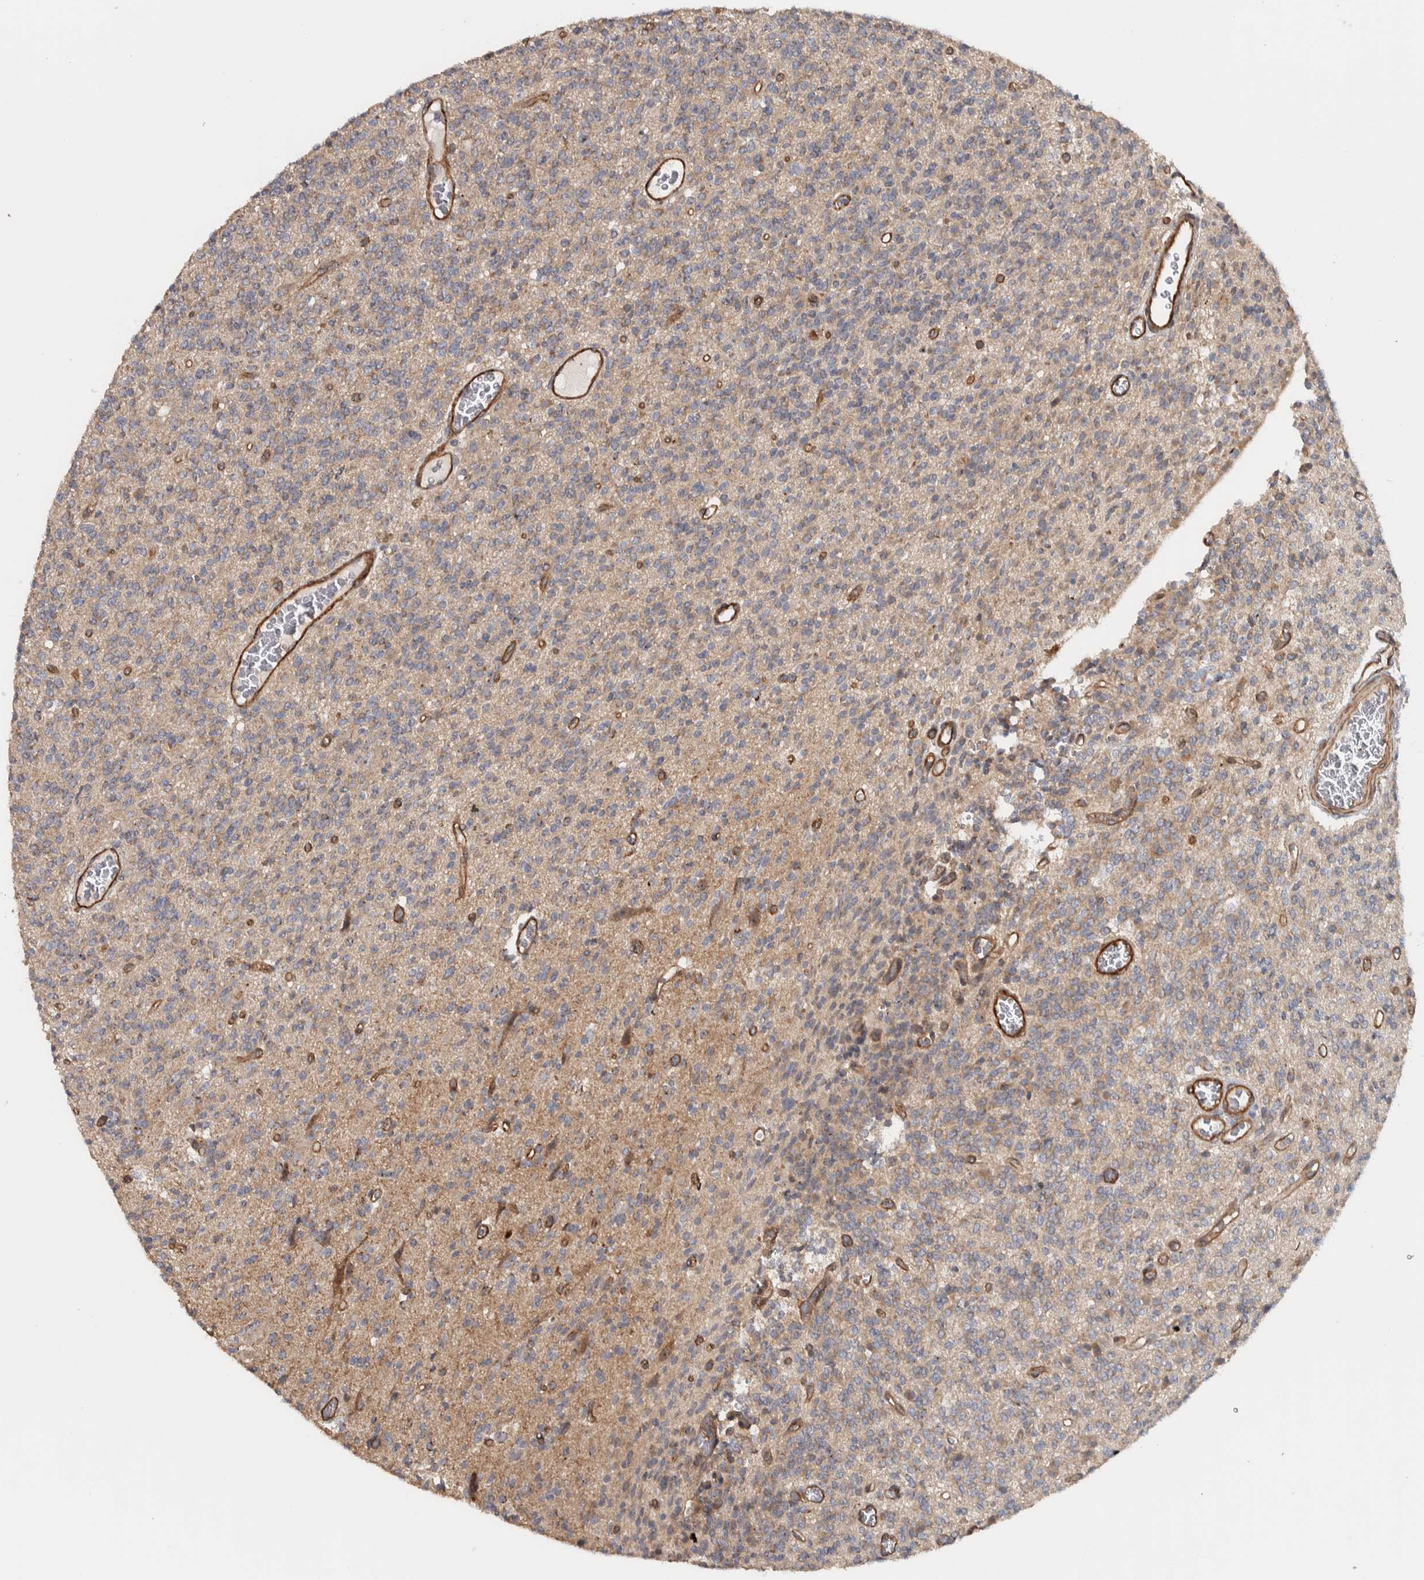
{"staining": {"intensity": "weak", "quantity": "25%-75%", "location": "cytoplasmic/membranous"}, "tissue": "glioma", "cell_type": "Tumor cells", "image_type": "cancer", "snomed": [{"axis": "morphology", "description": "Glioma, malignant, High grade"}, {"axis": "topography", "description": "Brain"}], "caption": "Immunohistochemistry photomicrograph of human malignant high-grade glioma stained for a protein (brown), which displays low levels of weak cytoplasmic/membranous staining in approximately 25%-75% of tumor cells.", "gene": "CHMP4C", "patient": {"sex": "male", "age": 34}}